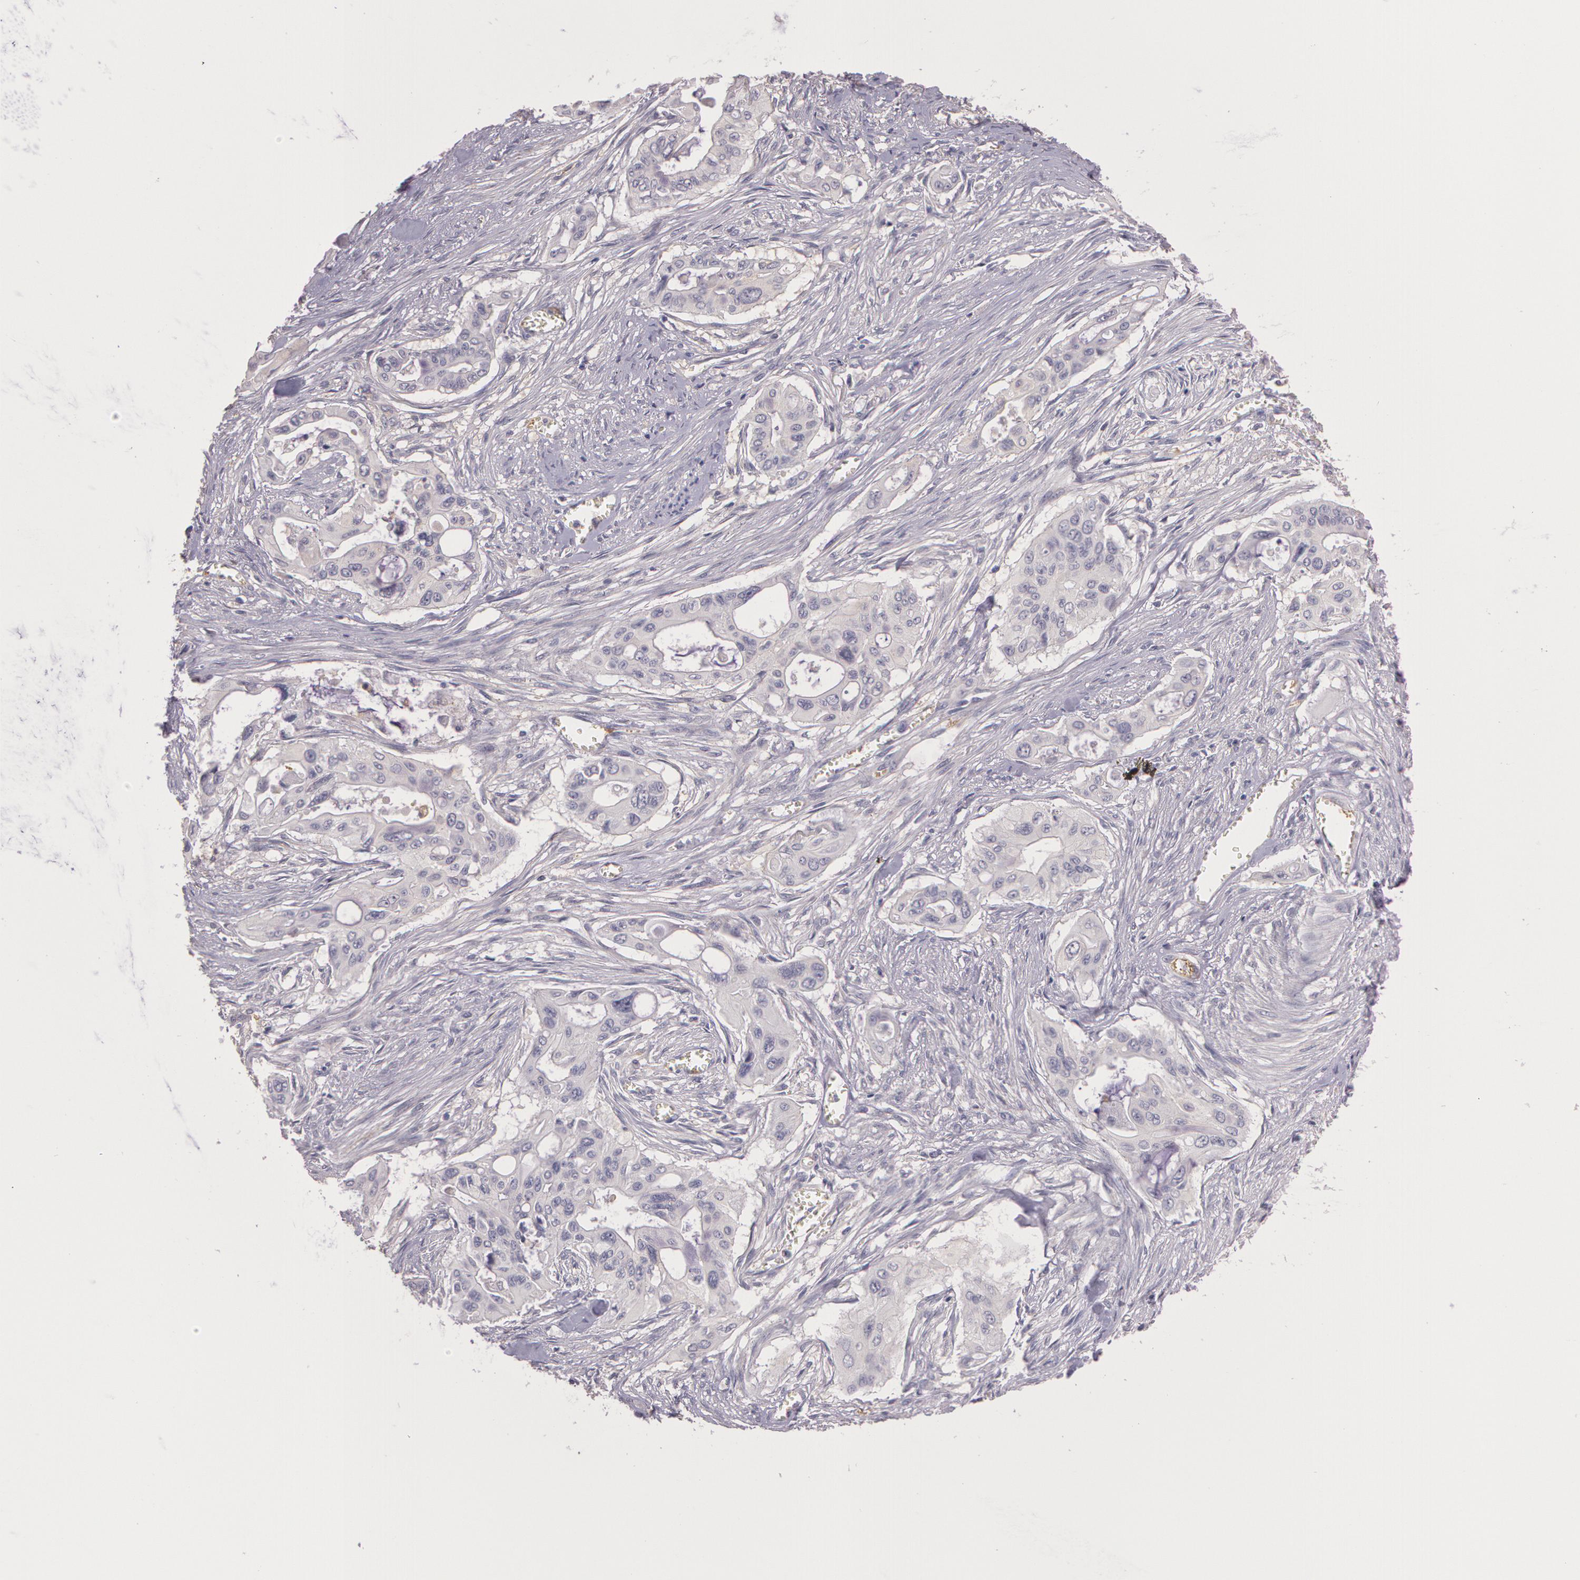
{"staining": {"intensity": "negative", "quantity": "none", "location": "none"}, "tissue": "pancreatic cancer", "cell_type": "Tumor cells", "image_type": "cancer", "snomed": [{"axis": "morphology", "description": "Adenocarcinoma, NOS"}, {"axis": "topography", "description": "Pancreas"}], "caption": "High magnification brightfield microscopy of pancreatic adenocarcinoma stained with DAB (brown) and counterstained with hematoxylin (blue): tumor cells show no significant staining.", "gene": "G2E3", "patient": {"sex": "male", "age": 77}}